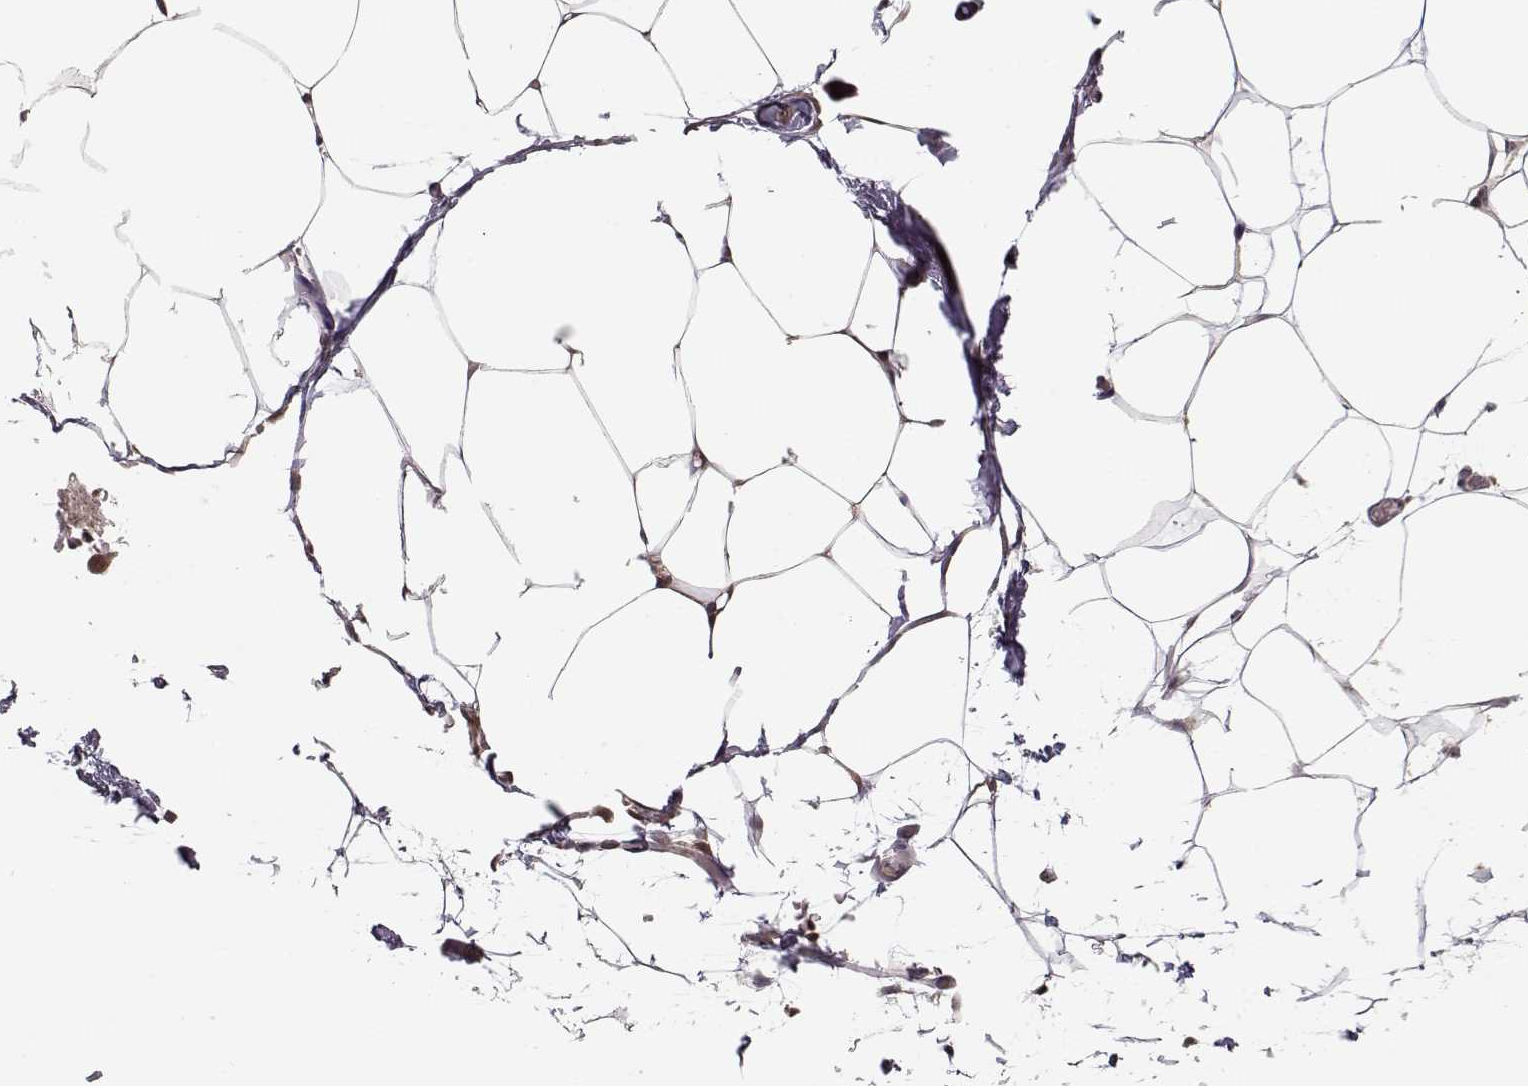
{"staining": {"intensity": "moderate", "quantity": "<25%", "location": "nuclear"}, "tissue": "adipose tissue", "cell_type": "Adipocytes", "image_type": "normal", "snomed": [{"axis": "morphology", "description": "Normal tissue, NOS"}, {"axis": "topography", "description": "Adipose tissue"}], "caption": "DAB (3,3'-diaminobenzidine) immunohistochemical staining of unremarkable adipose tissue demonstrates moderate nuclear protein staining in about <25% of adipocytes.", "gene": "PLEKHG3", "patient": {"sex": "male", "age": 57}}